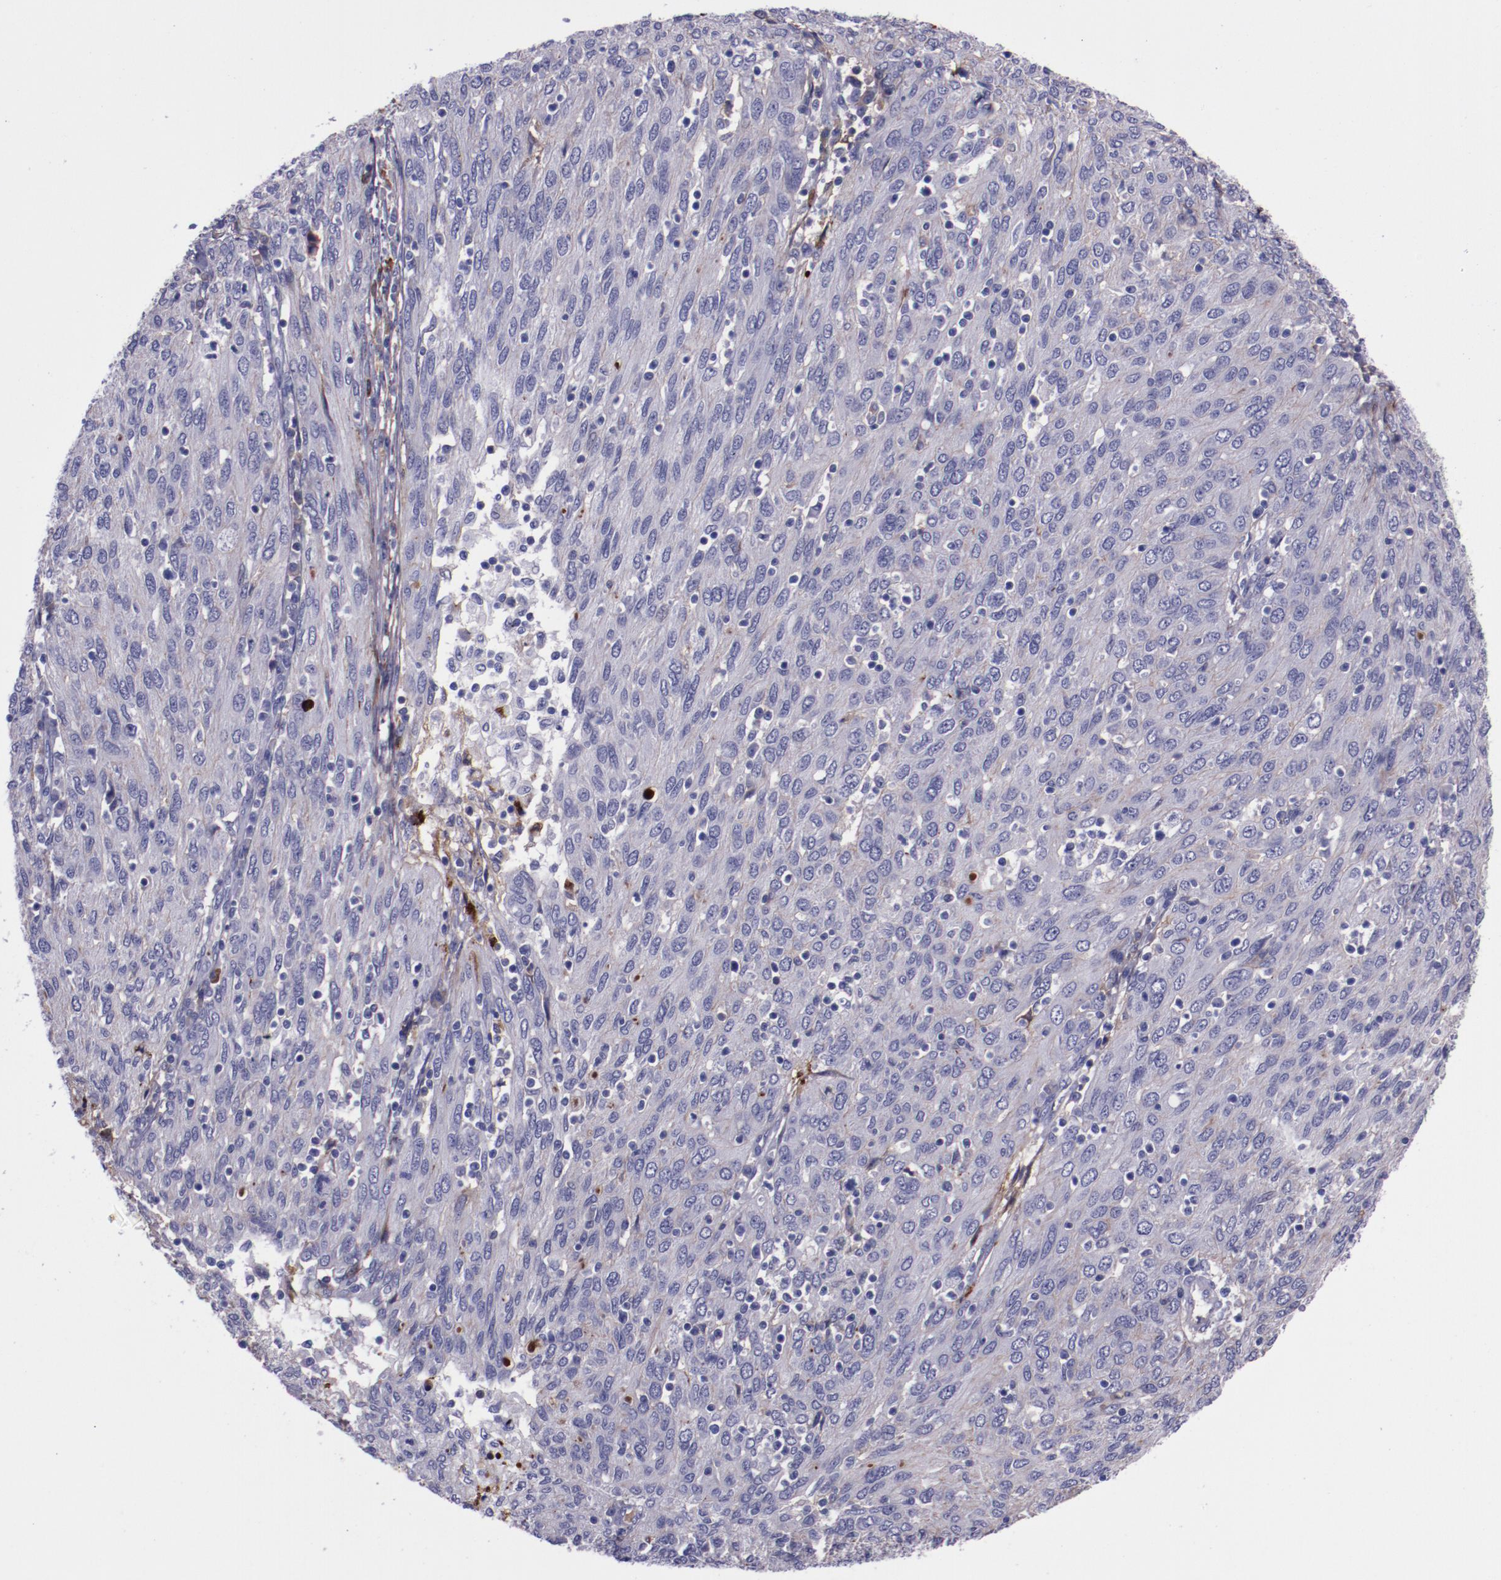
{"staining": {"intensity": "weak", "quantity": "25%-75%", "location": "cytoplasmic/membranous"}, "tissue": "ovarian cancer", "cell_type": "Tumor cells", "image_type": "cancer", "snomed": [{"axis": "morphology", "description": "Carcinoma, endometroid"}, {"axis": "topography", "description": "Ovary"}], "caption": "Endometroid carcinoma (ovarian) stained with immunohistochemistry (IHC) demonstrates weak cytoplasmic/membranous expression in about 25%-75% of tumor cells.", "gene": "APOH", "patient": {"sex": "female", "age": 50}}